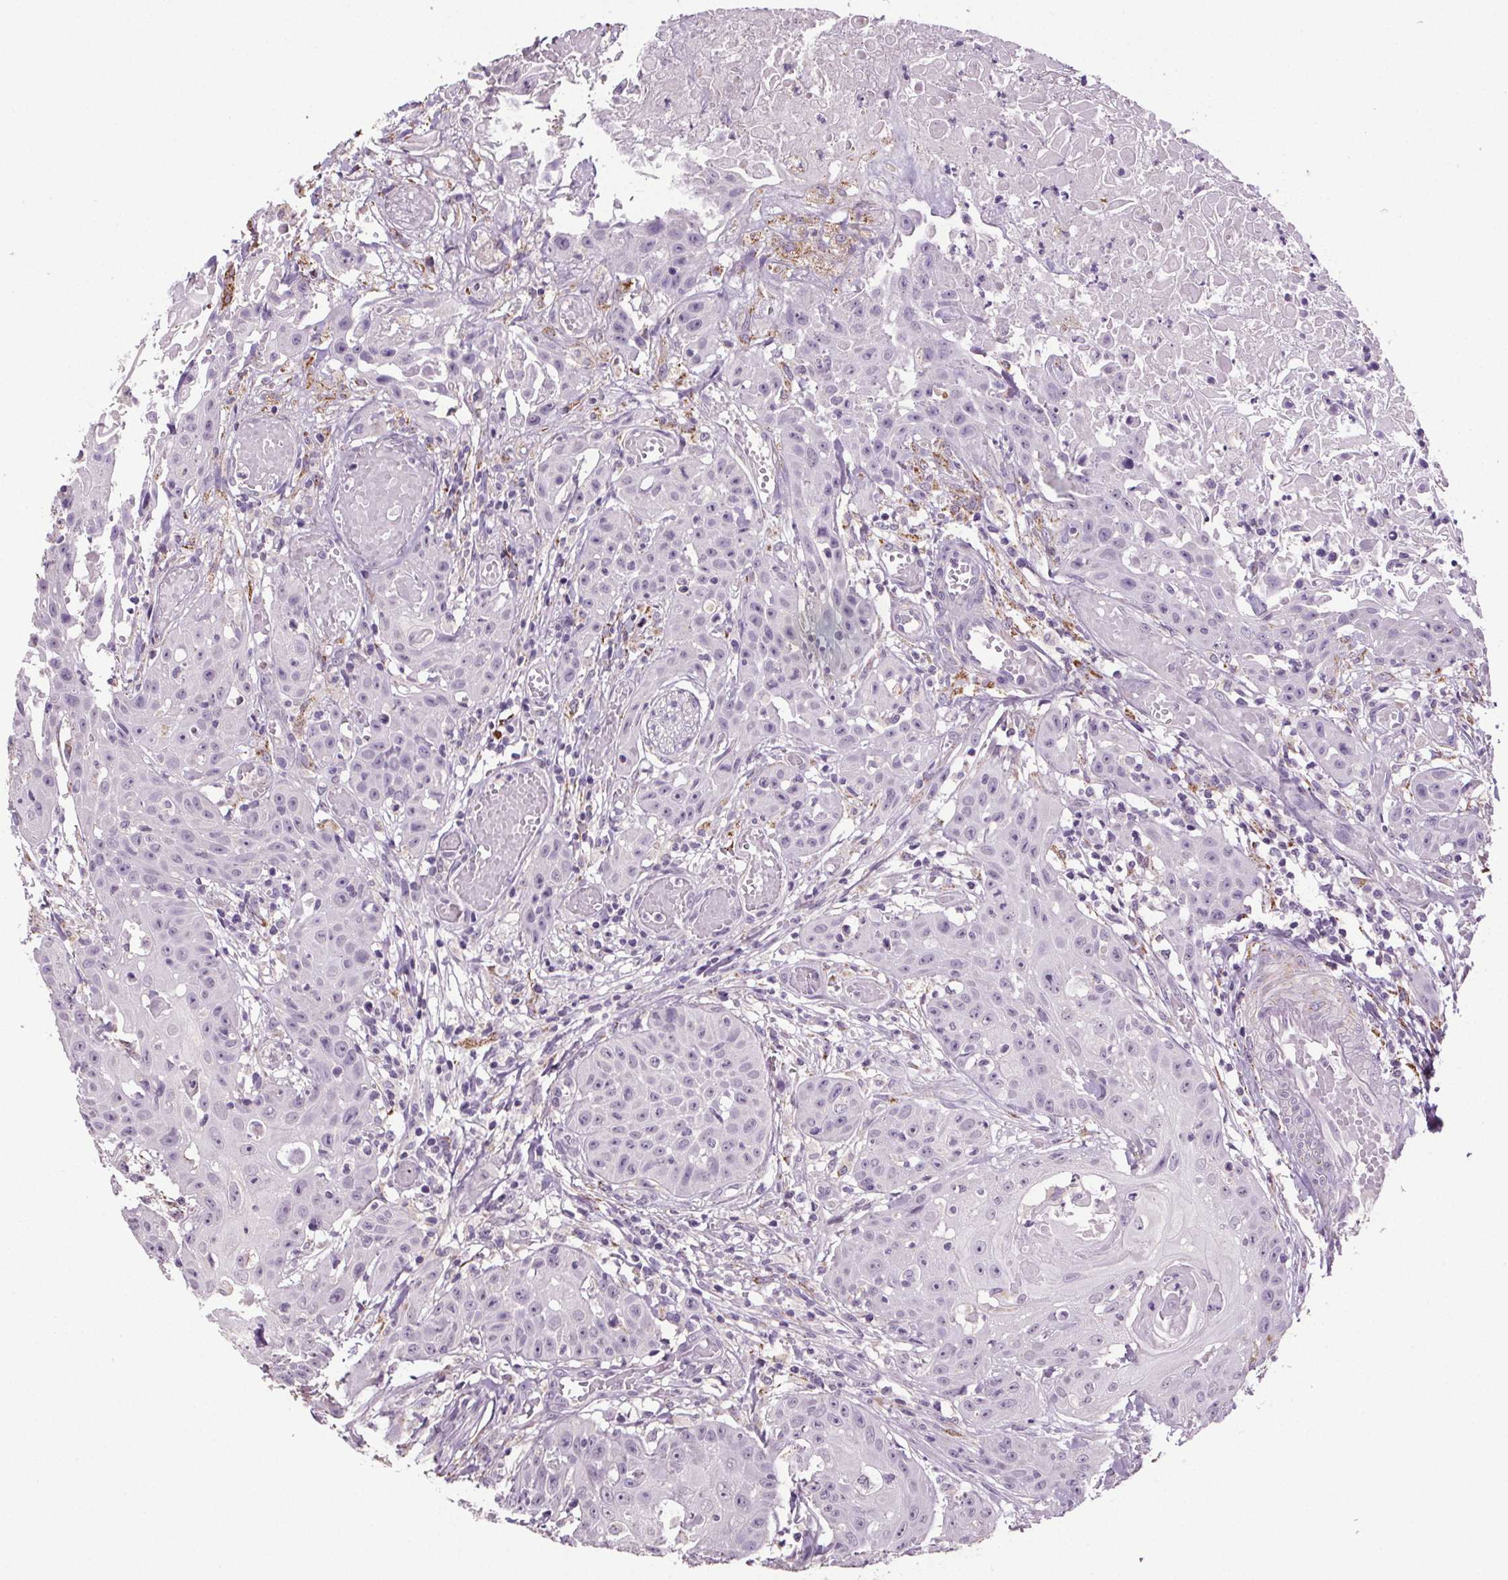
{"staining": {"intensity": "negative", "quantity": "none", "location": "none"}, "tissue": "head and neck cancer", "cell_type": "Tumor cells", "image_type": "cancer", "snomed": [{"axis": "morphology", "description": "Squamous cell carcinoma, NOS"}, {"axis": "topography", "description": "Oral tissue"}, {"axis": "topography", "description": "Head-Neck"}], "caption": "Protein analysis of head and neck squamous cell carcinoma shows no significant expression in tumor cells.", "gene": "GPIHBP1", "patient": {"sex": "female", "age": 55}}